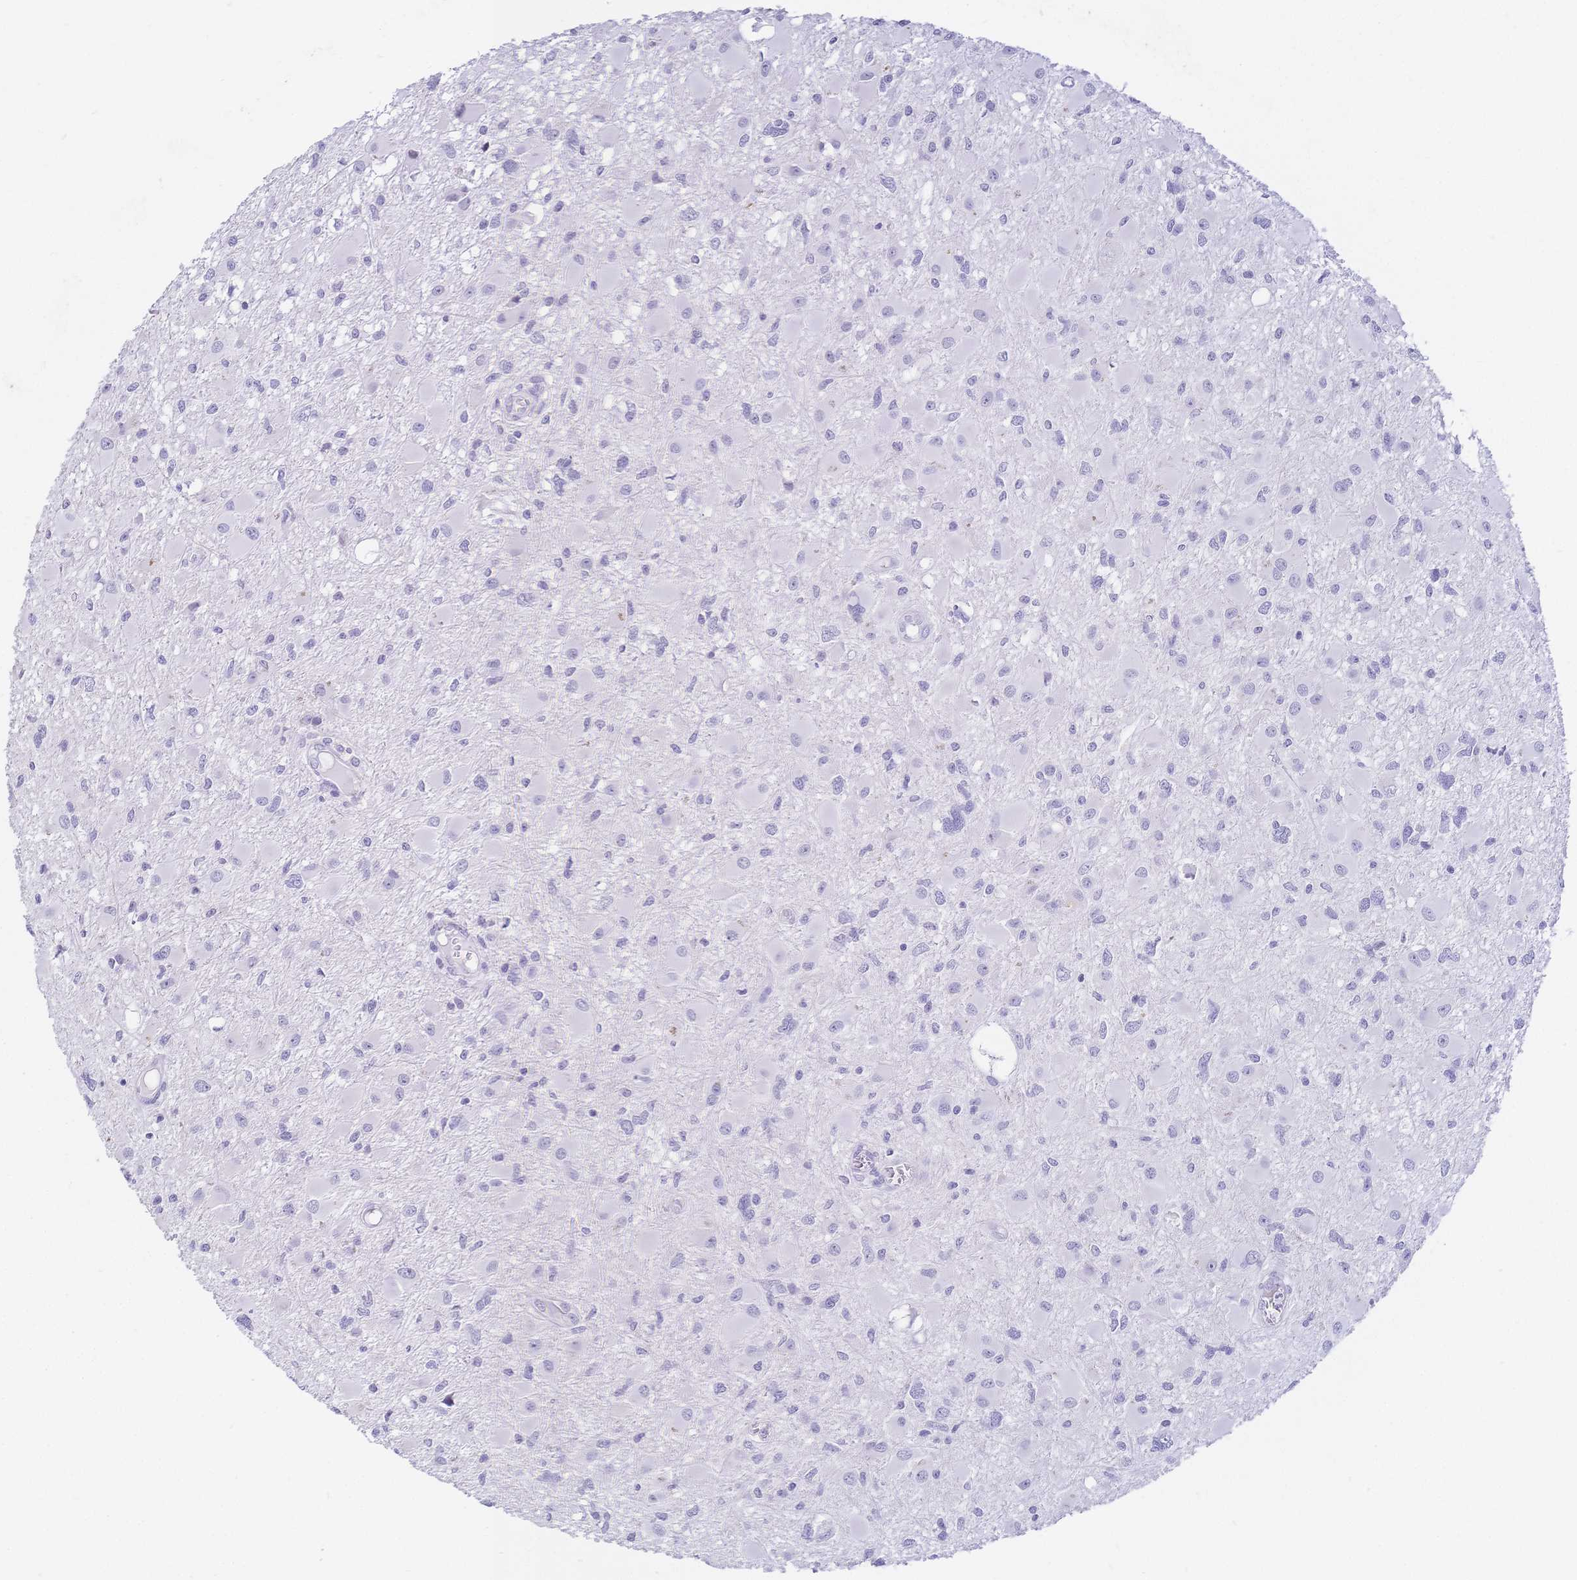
{"staining": {"intensity": "negative", "quantity": "none", "location": "none"}, "tissue": "glioma", "cell_type": "Tumor cells", "image_type": "cancer", "snomed": [{"axis": "morphology", "description": "Glioma, malignant, High grade"}, {"axis": "topography", "description": "Brain"}], "caption": "Immunohistochemistry image of malignant glioma (high-grade) stained for a protein (brown), which reveals no expression in tumor cells.", "gene": "CR2", "patient": {"sex": "male", "age": 54}}